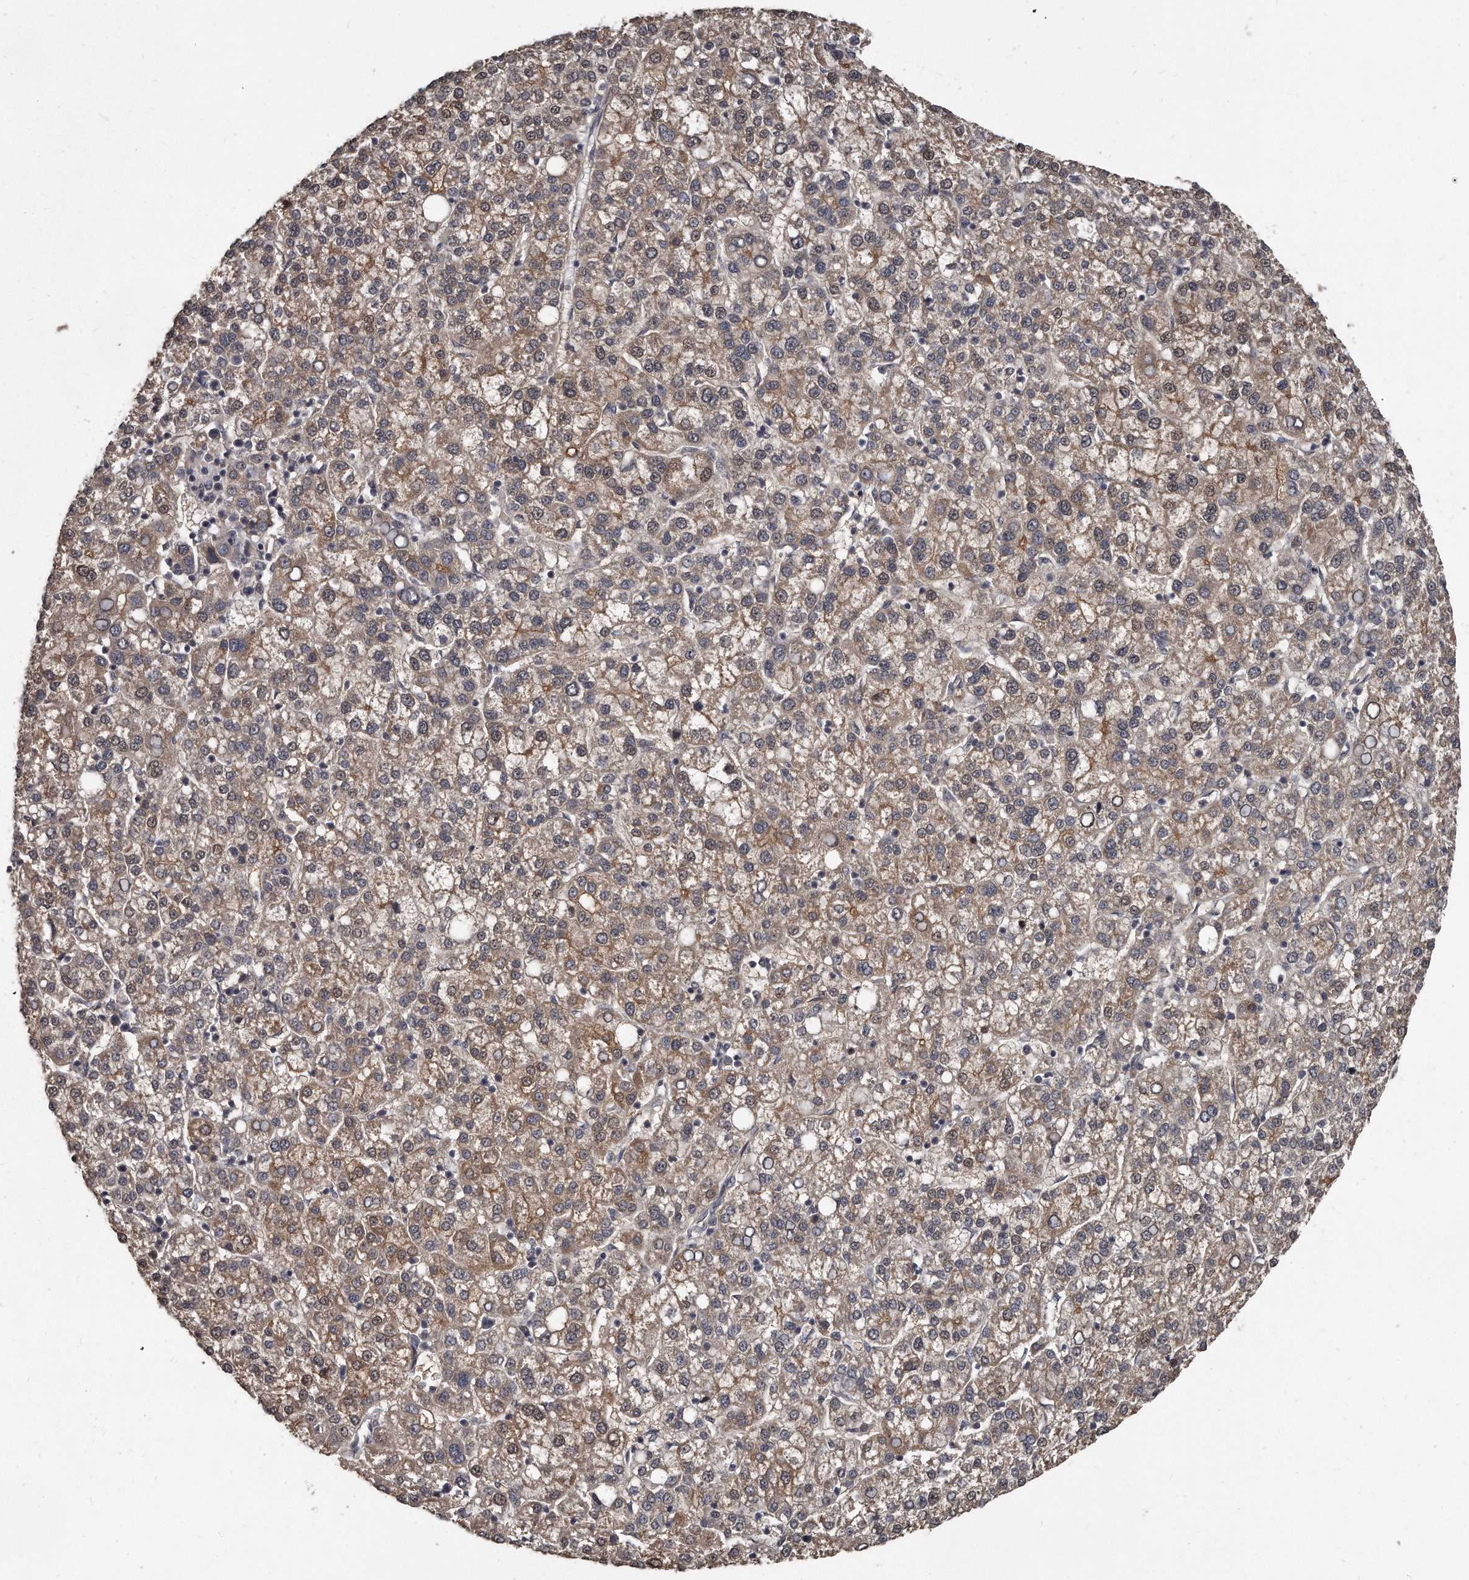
{"staining": {"intensity": "weak", "quantity": ">75%", "location": "cytoplasmic/membranous,nuclear"}, "tissue": "liver cancer", "cell_type": "Tumor cells", "image_type": "cancer", "snomed": [{"axis": "morphology", "description": "Carcinoma, Hepatocellular, NOS"}, {"axis": "topography", "description": "Liver"}], "caption": "A micrograph of liver hepatocellular carcinoma stained for a protein demonstrates weak cytoplasmic/membranous and nuclear brown staining in tumor cells.", "gene": "GRB10", "patient": {"sex": "female", "age": 58}}